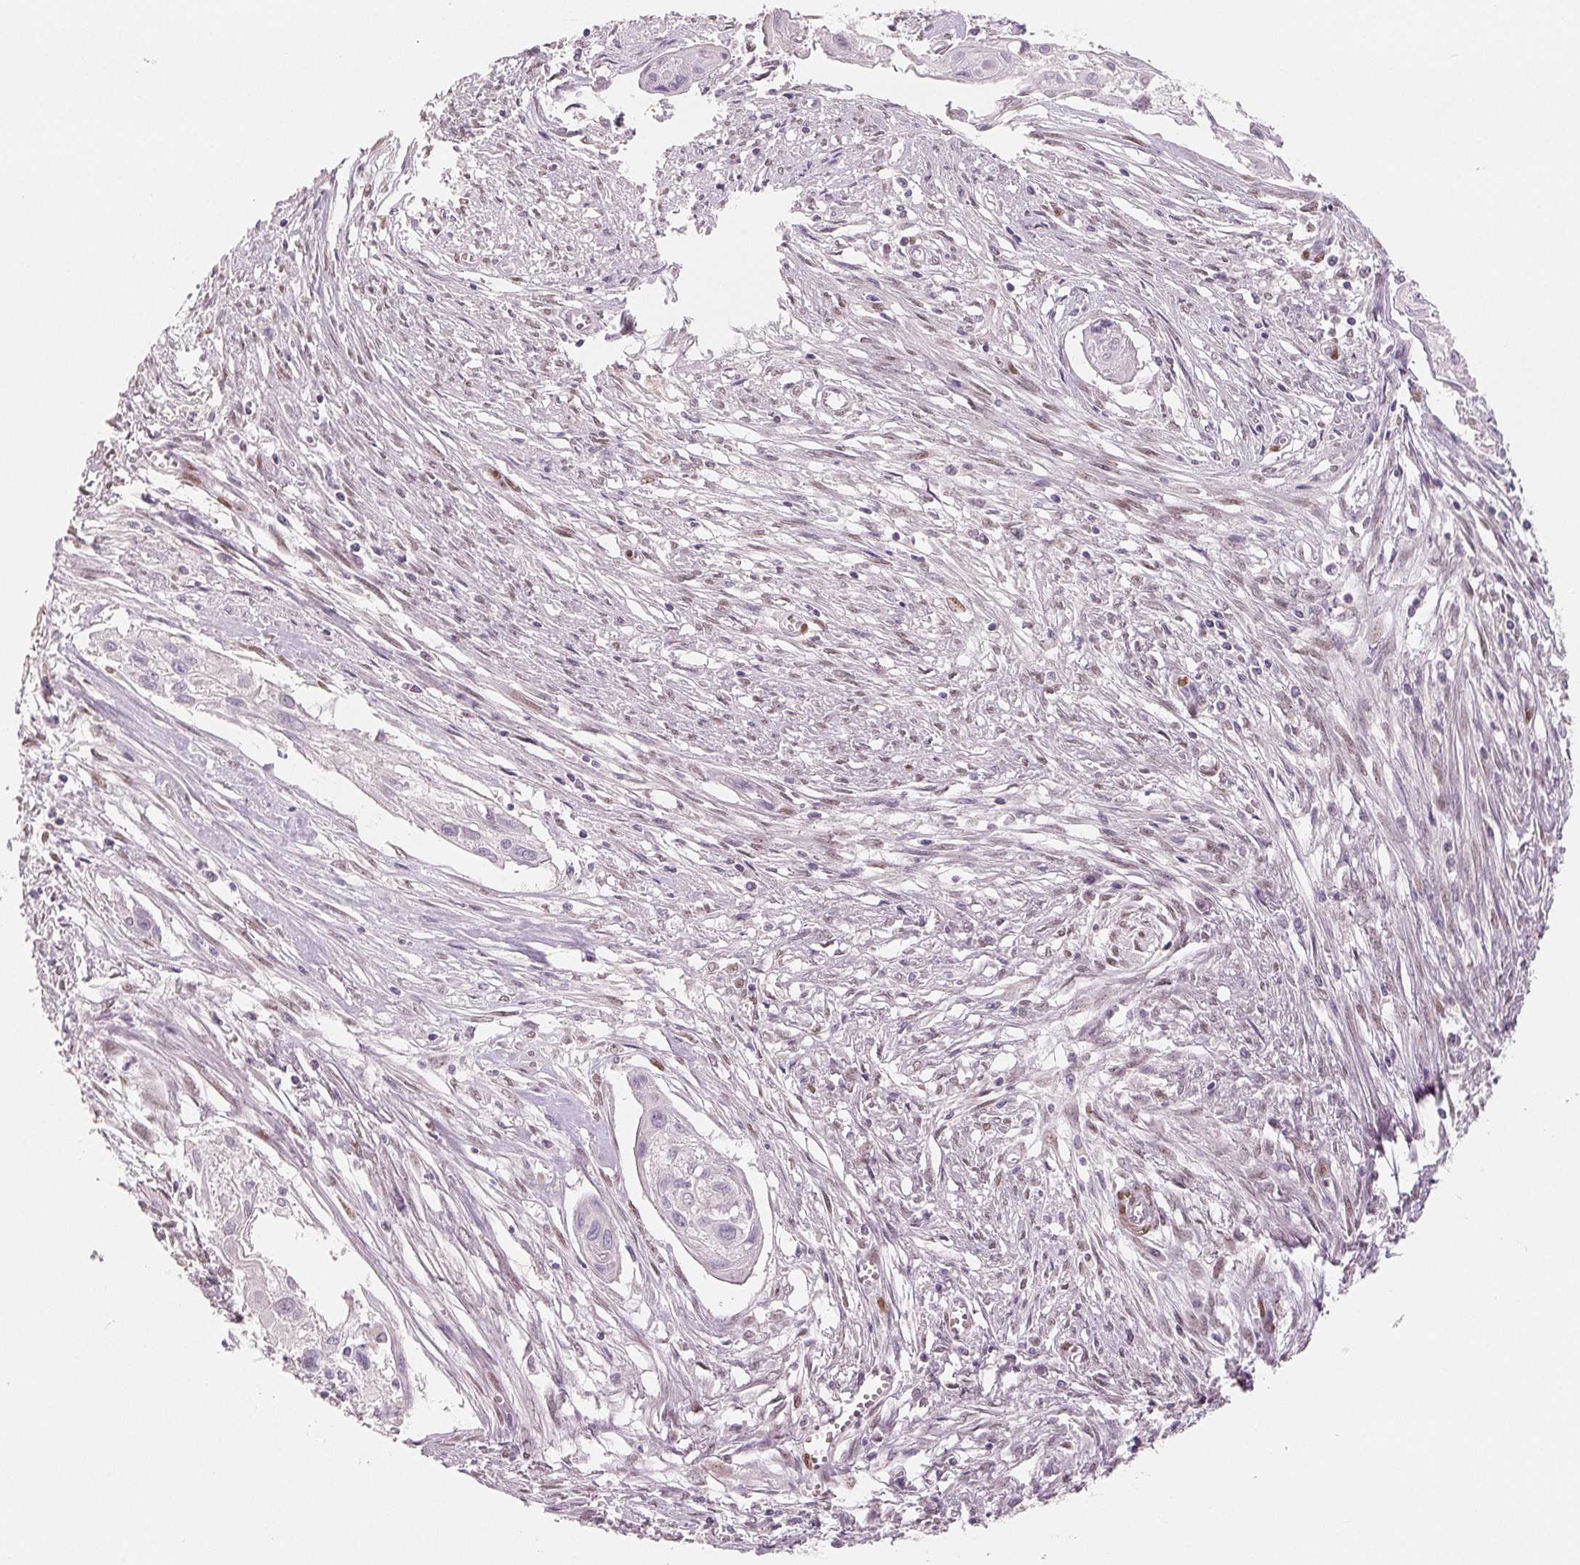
{"staining": {"intensity": "negative", "quantity": "none", "location": "none"}, "tissue": "cervical cancer", "cell_type": "Tumor cells", "image_type": "cancer", "snomed": [{"axis": "morphology", "description": "Squamous cell carcinoma, NOS"}, {"axis": "topography", "description": "Cervix"}], "caption": "Immunohistochemical staining of cervical cancer (squamous cell carcinoma) displays no significant positivity in tumor cells. The staining was performed using DAB to visualize the protein expression in brown, while the nuclei were stained in blue with hematoxylin (Magnification: 20x).", "gene": "SMARCD3", "patient": {"sex": "female", "age": 49}}